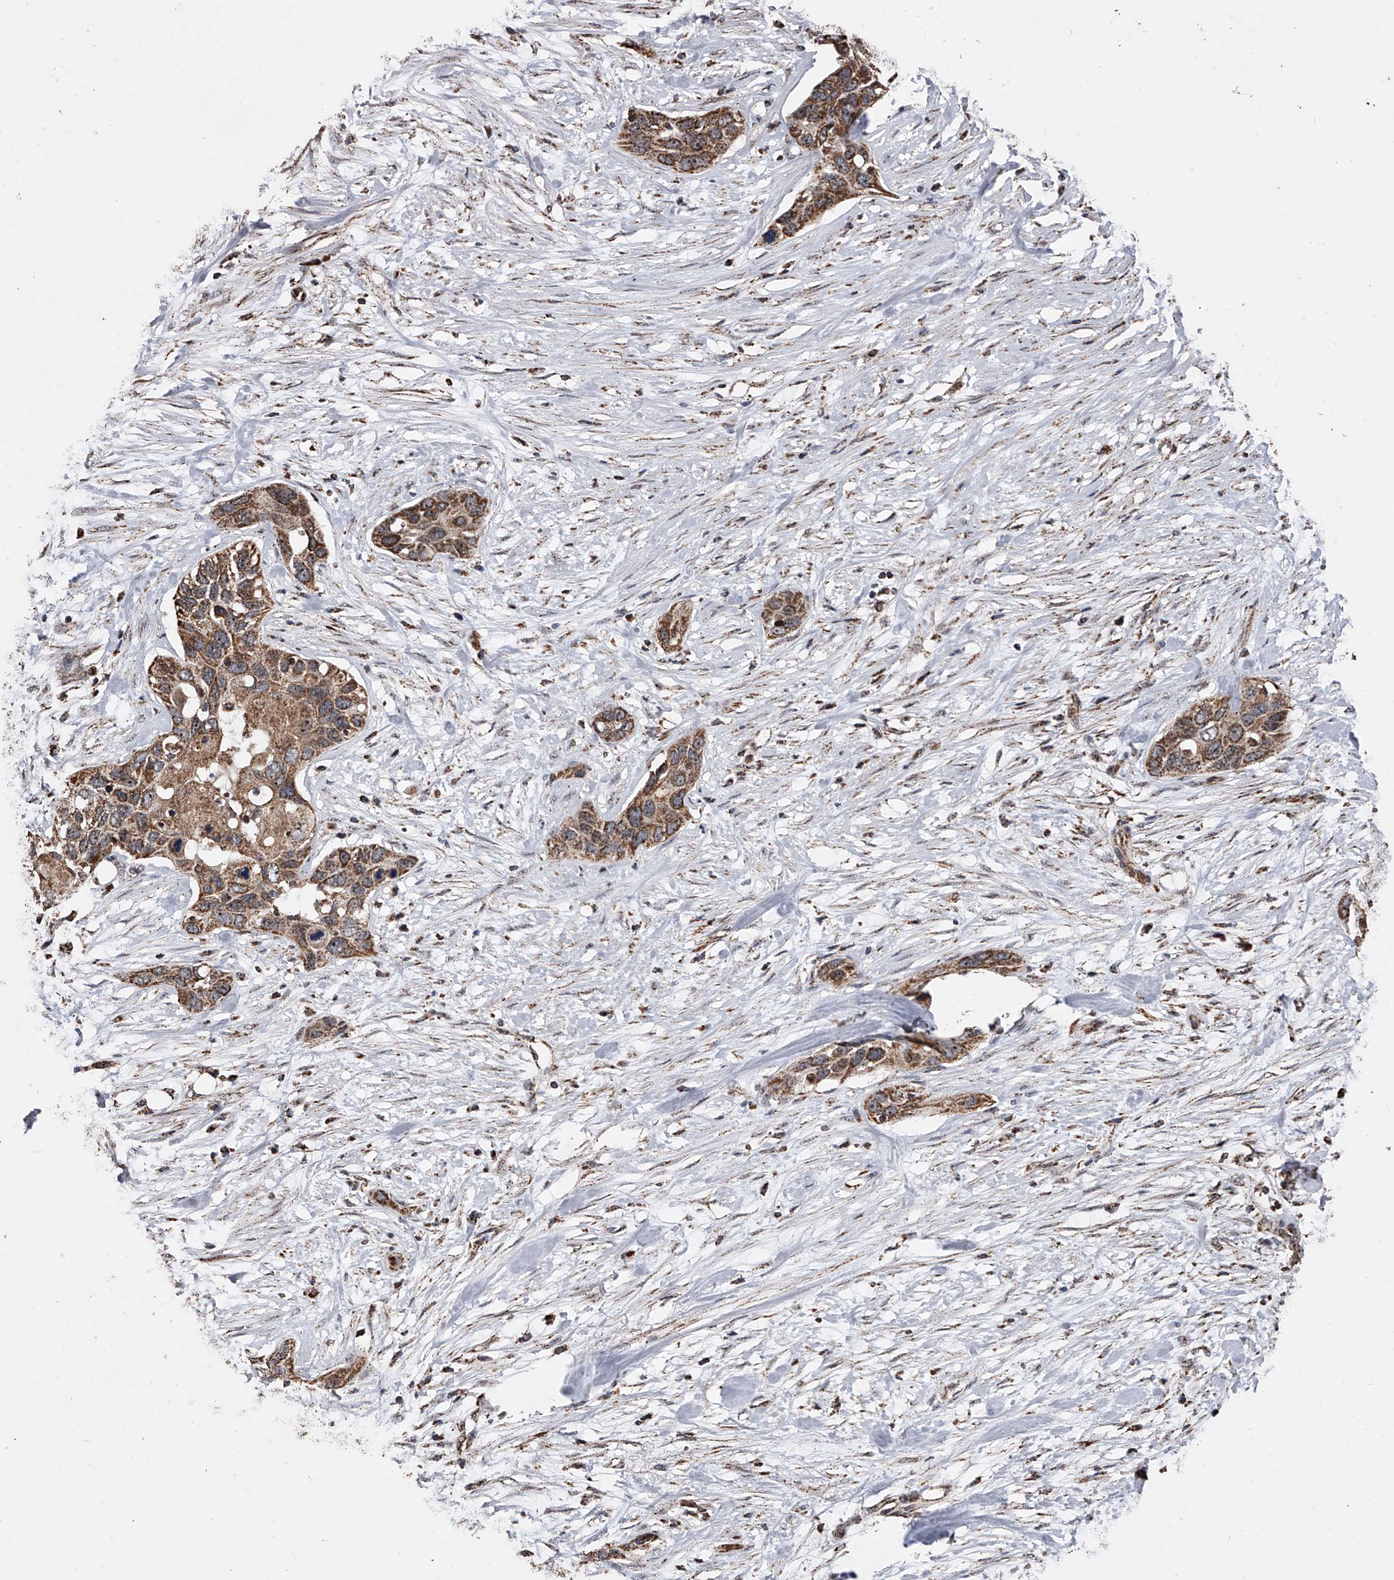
{"staining": {"intensity": "moderate", "quantity": ">75%", "location": "cytoplasmic/membranous"}, "tissue": "pancreatic cancer", "cell_type": "Tumor cells", "image_type": "cancer", "snomed": [{"axis": "morphology", "description": "Adenocarcinoma, NOS"}, {"axis": "topography", "description": "Pancreas"}], "caption": "High-power microscopy captured an immunohistochemistry (IHC) histopathology image of pancreatic adenocarcinoma, revealing moderate cytoplasmic/membranous expression in about >75% of tumor cells.", "gene": "SMPDL3A", "patient": {"sex": "female", "age": 60}}